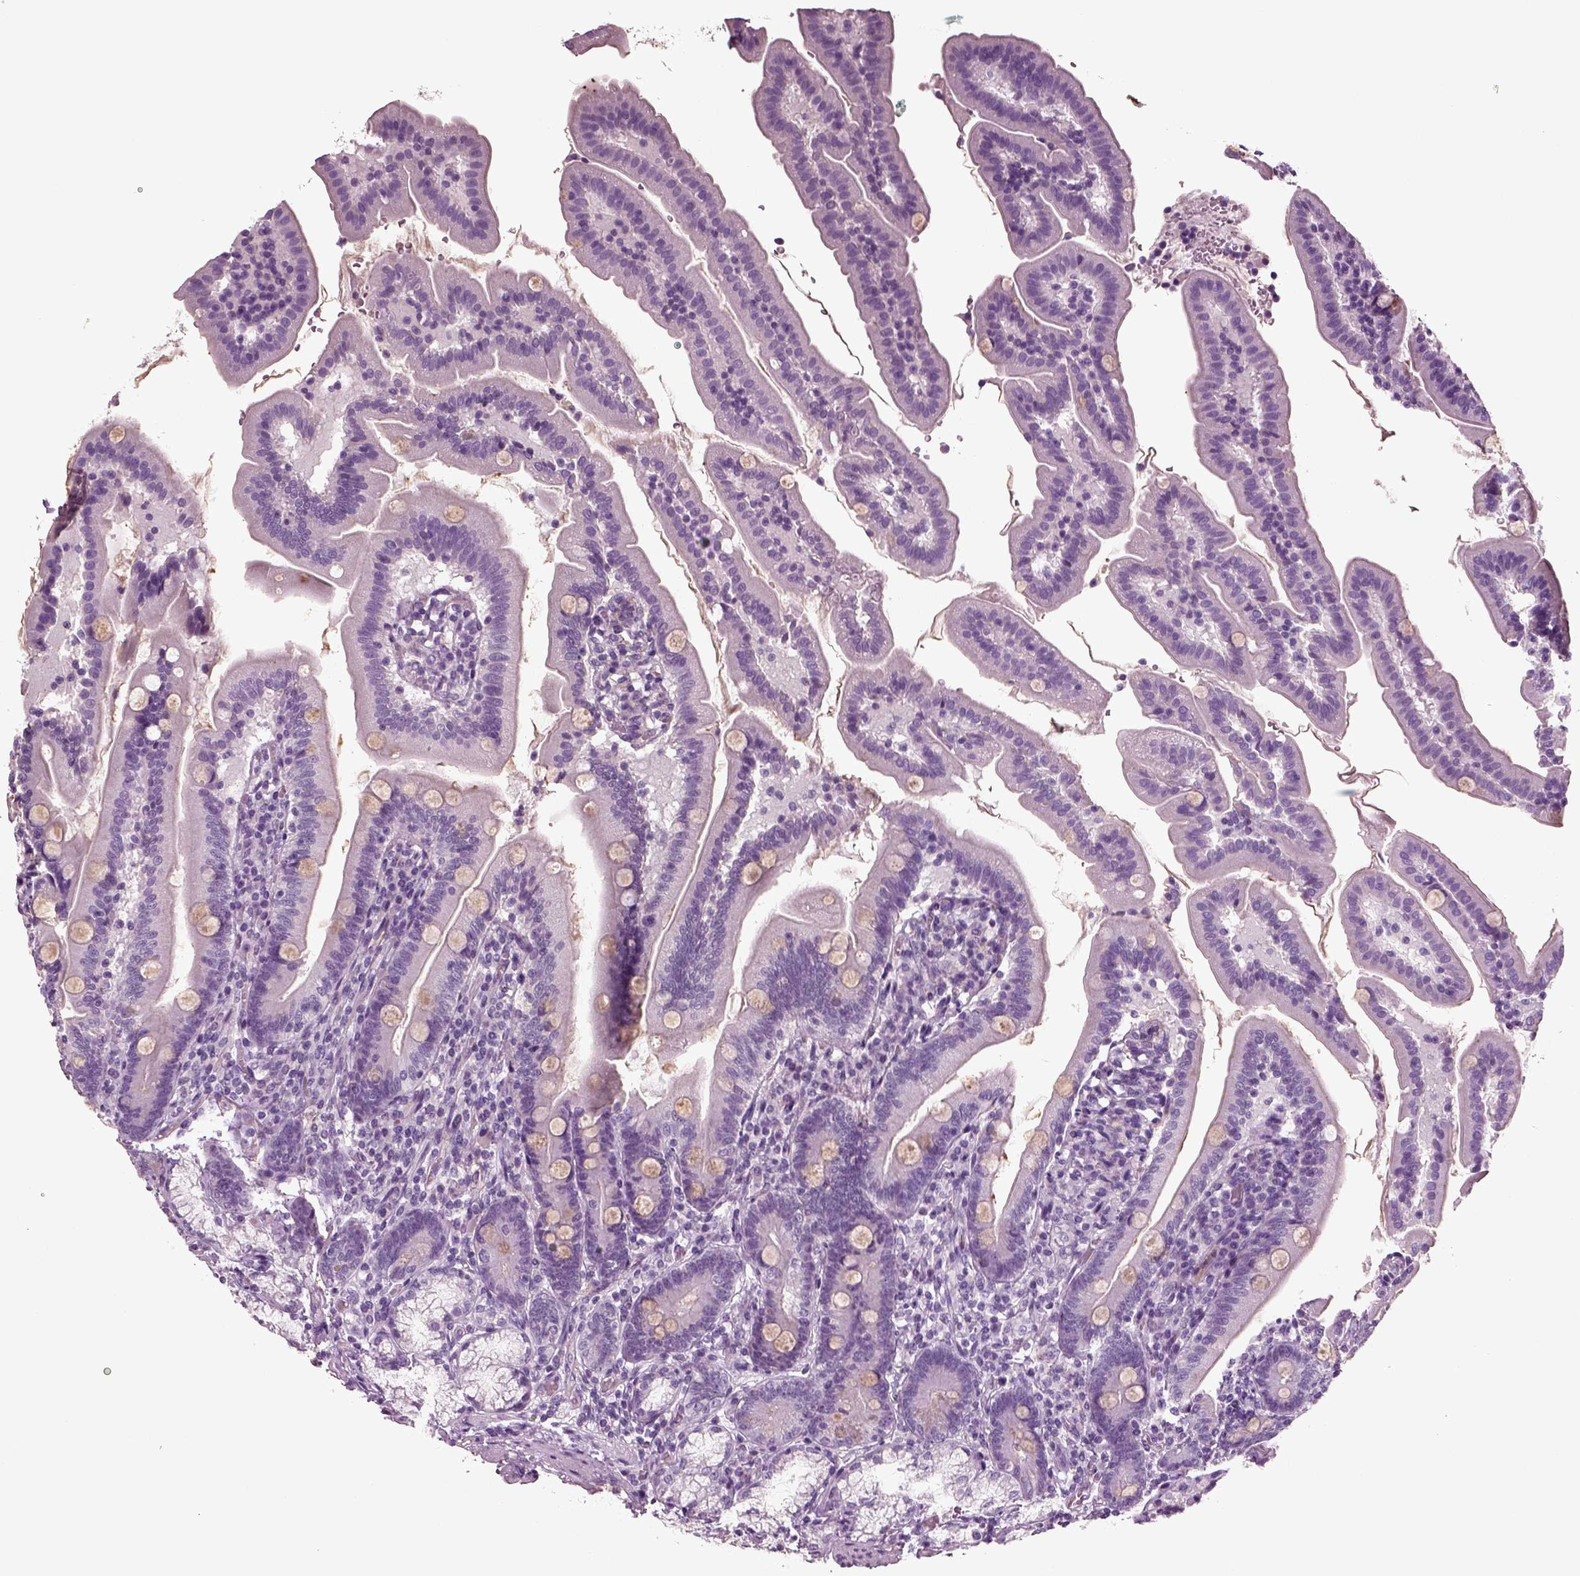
{"staining": {"intensity": "negative", "quantity": "none", "location": "none"}, "tissue": "duodenum", "cell_type": "Glandular cells", "image_type": "normal", "snomed": [{"axis": "morphology", "description": "Normal tissue, NOS"}, {"axis": "topography", "description": "Duodenum"}], "caption": "An image of human duodenum is negative for staining in glandular cells. The staining was performed using DAB to visualize the protein expression in brown, while the nuclei were stained in blue with hematoxylin (Magnification: 20x).", "gene": "DEFB118", "patient": {"sex": "female", "age": 67}}